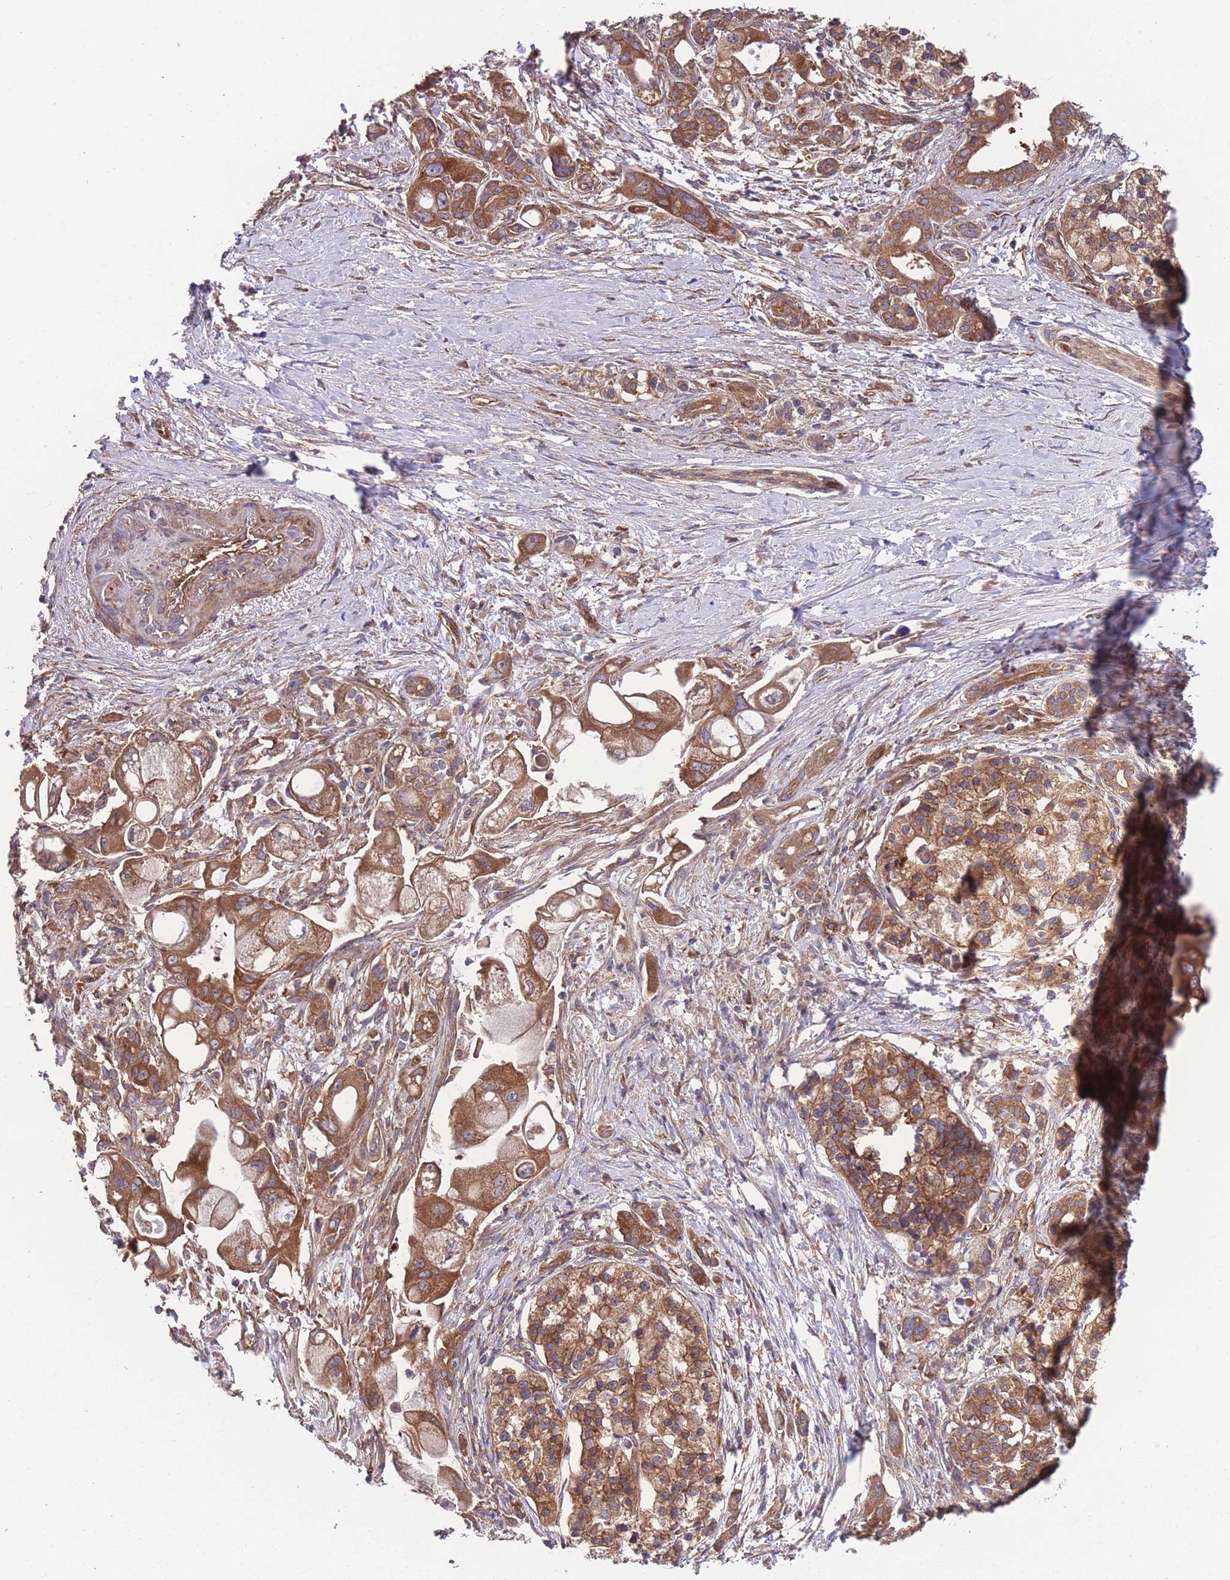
{"staining": {"intensity": "strong", "quantity": ">75%", "location": "cytoplasmic/membranous"}, "tissue": "pancreatic cancer", "cell_type": "Tumor cells", "image_type": "cancer", "snomed": [{"axis": "morphology", "description": "Adenocarcinoma, NOS"}, {"axis": "topography", "description": "Pancreas"}], "caption": "Human pancreatic cancer (adenocarcinoma) stained with a brown dye displays strong cytoplasmic/membranous positive staining in about >75% of tumor cells.", "gene": "ZPR1", "patient": {"sex": "male", "age": 68}}